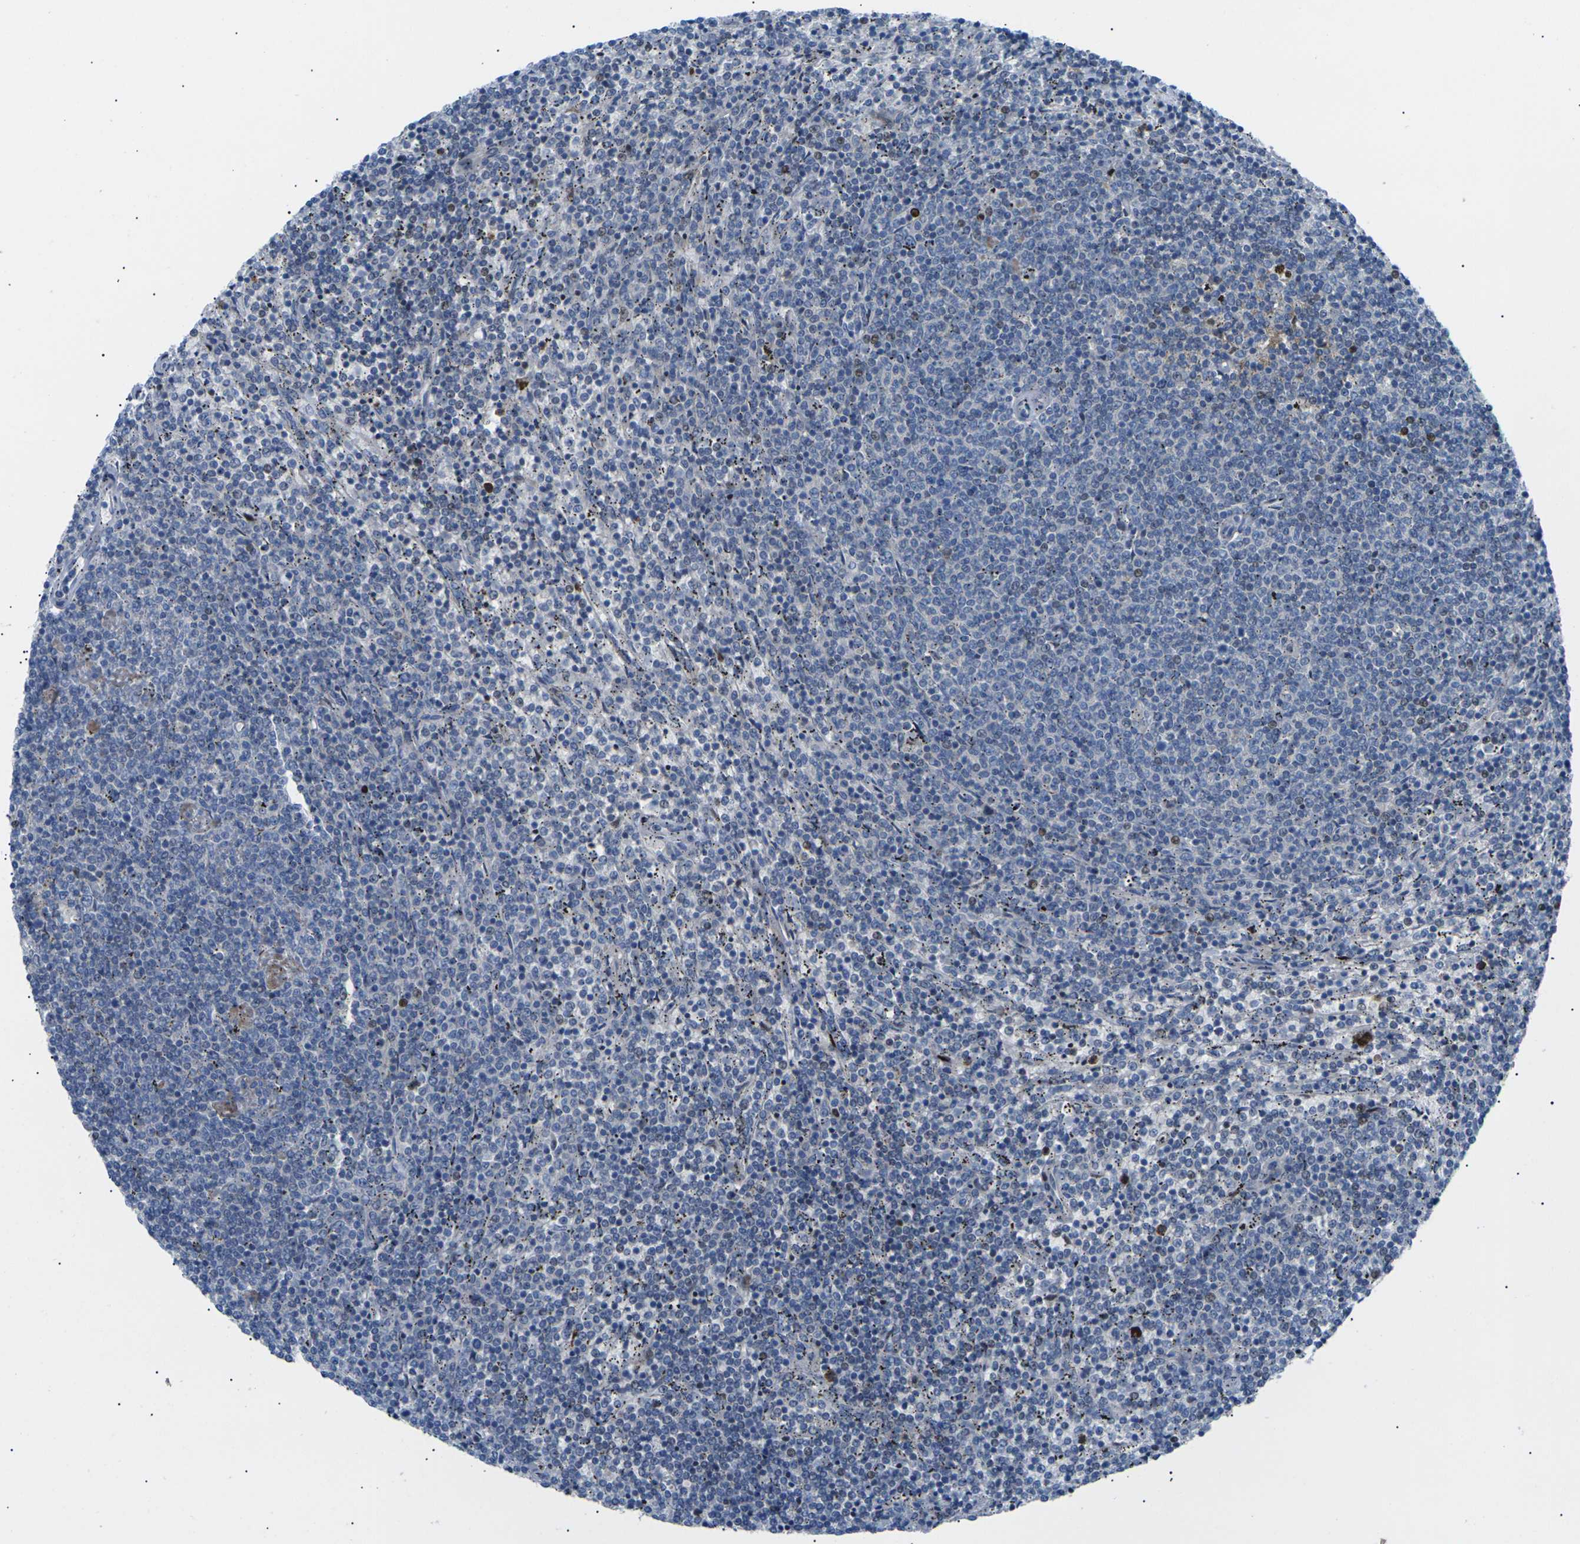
{"staining": {"intensity": "strong", "quantity": "<25%", "location": "nuclear"}, "tissue": "lymphoma", "cell_type": "Tumor cells", "image_type": "cancer", "snomed": [{"axis": "morphology", "description": "Malignant lymphoma, non-Hodgkin's type, Low grade"}, {"axis": "topography", "description": "Spleen"}], "caption": "The image shows immunohistochemical staining of malignant lymphoma, non-Hodgkin's type (low-grade). There is strong nuclear staining is appreciated in about <25% of tumor cells. The staining is performed using DAB brown chromogen to label protein expression. The nuclei are counter-stained blue using hematoxylin.", "gene": "RPS6KA3", "patient": {"sex": "female", "age": 50}}